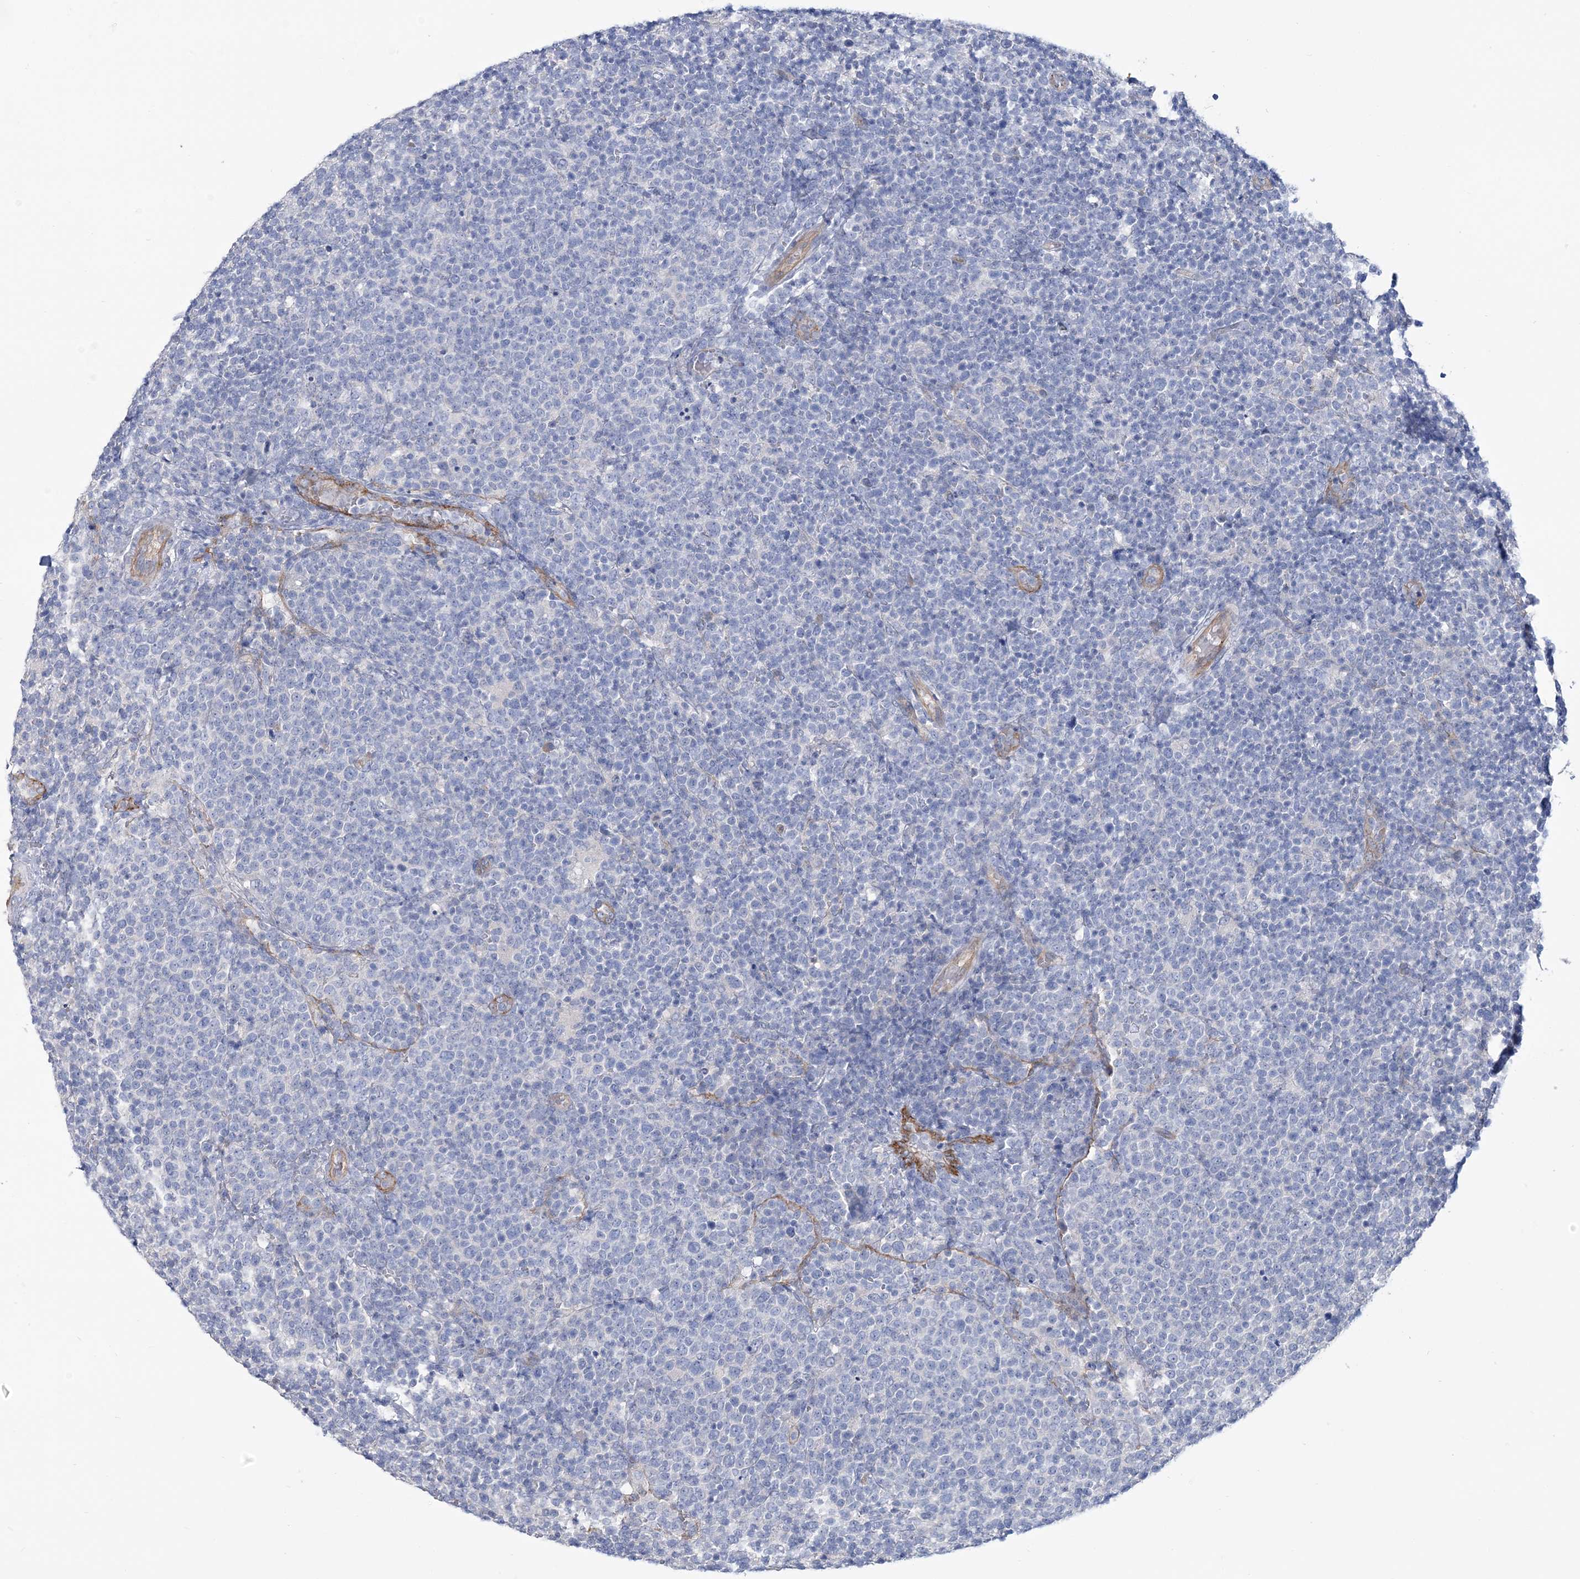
{"staining": {"intensity": "negative", "quantity": "none", "location": "none"}, "tissue": "lymphoma", "cell_type": "Tumor cells", "image_type": "cancer", "snomed": [{"axis": "morphology", "description": "Malignant lymphoma, non-Hodgkin's type, High grade"}, {"axis": "topography", "description": "Lymph node"}], "caption": "High power microscopy image of an immunohistochemistry image of lymphoma, revealing no significant staining in tumor cells.", "gene": "RAB11FIP5", "patient": {"sex": "male", "age": 61}}